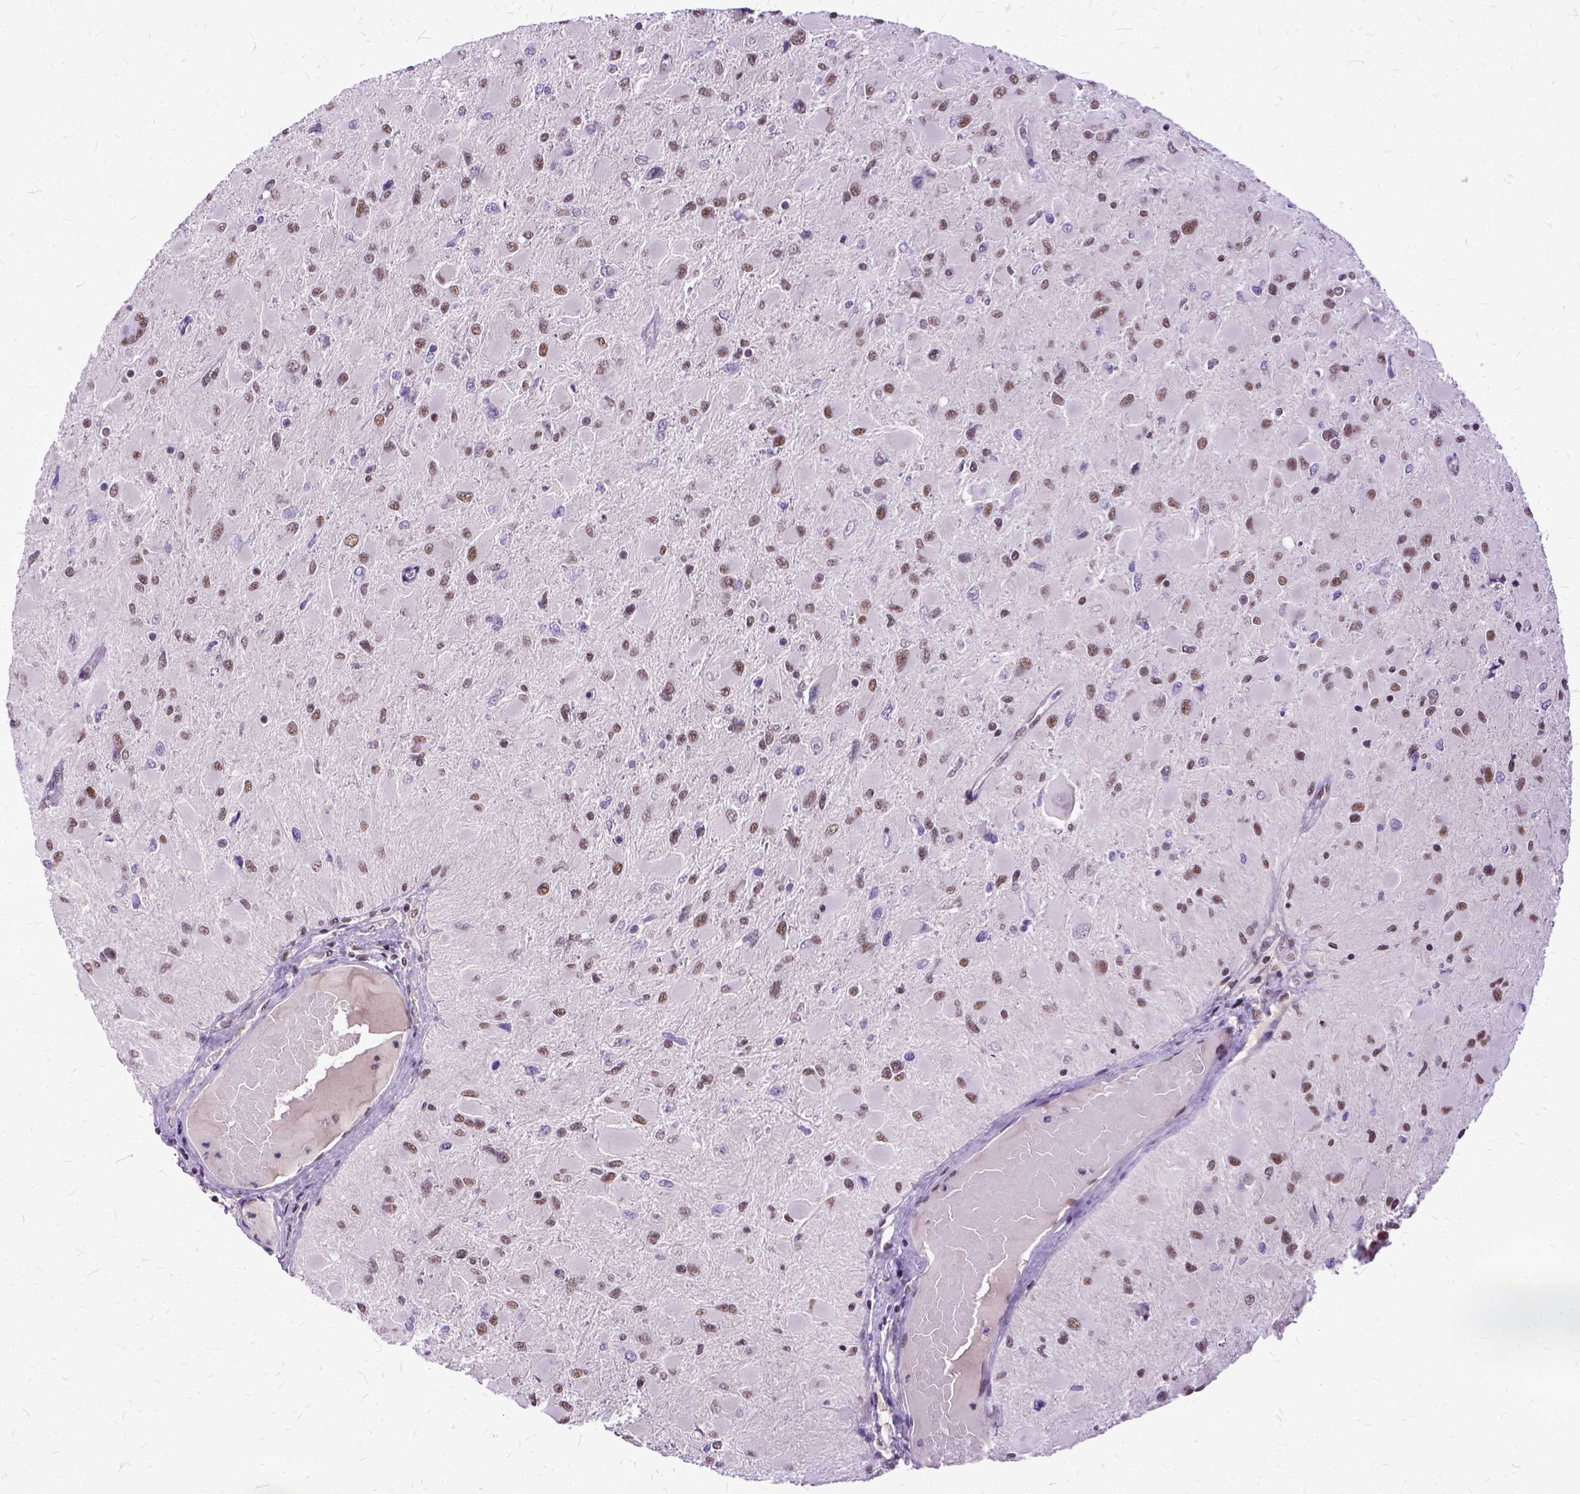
{"staining": {"intensity": "moderate", "quantity": ">75%", "location": "nuclear"}, "tissue": "glioma", "cell_type": "Tumor cells", "image_type": "cancer", "snomed": [{"axis": "morphology", "description": "Glioma, malignant, High grade"}, {"axis": "topography", "description": "Cerebral cortex"}], "caption": "A micrograph of malignant glioma (high-grade) stained for a protein exhibits moderate nuclear brown staining in tumor cells.", "gene": "SETD1A", "patient": {"sex": "female", "age": 36}}